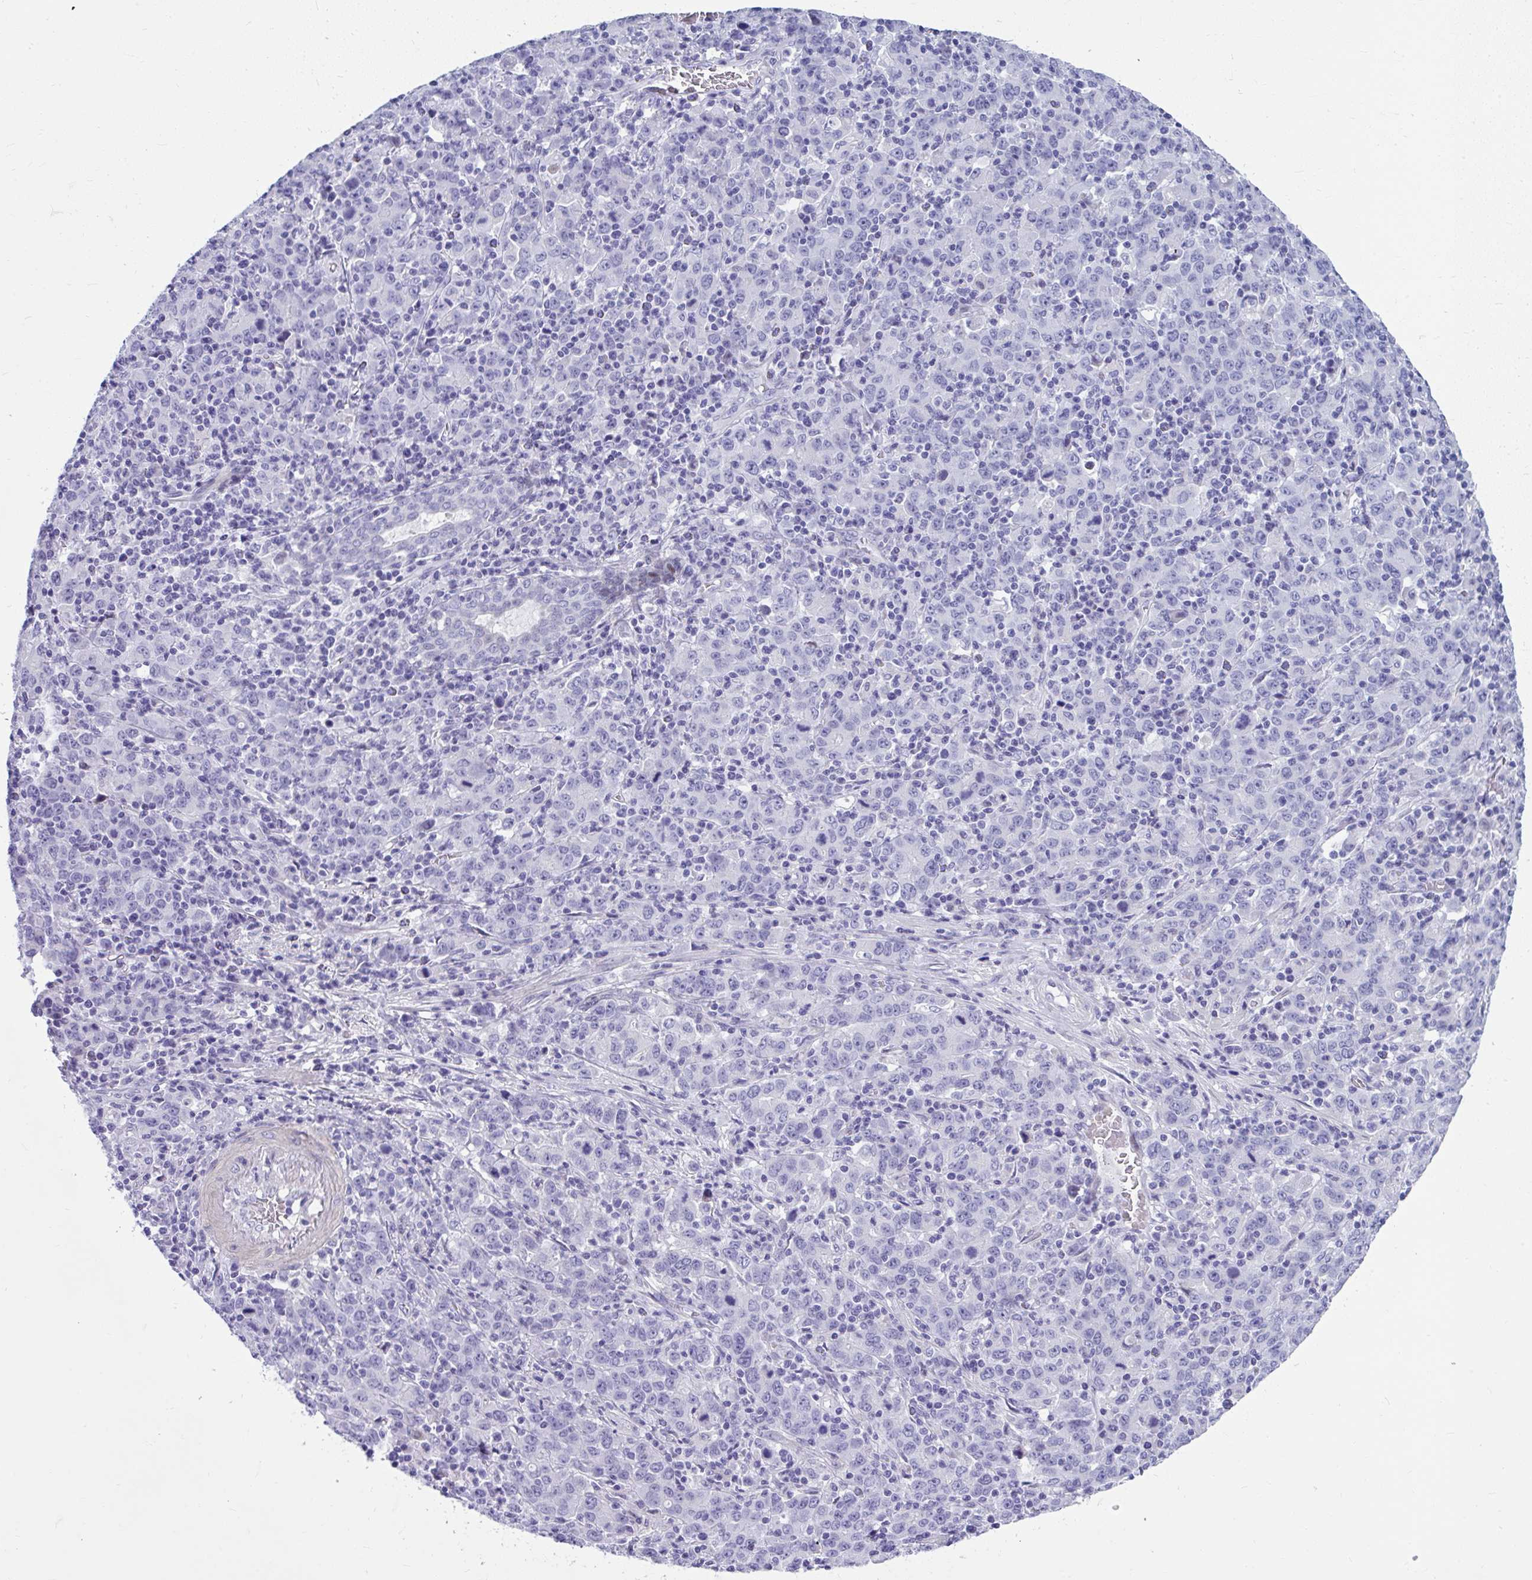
{"staining": {"intensity": "negative", "quantity": "none", "location": "none"}, "tissue": "stomach cancer", "cell_type": "Tumor cells", "image_type": "cancer", "snomed": [{"axis": "morphology", "description": "Adenocarcinoma, NOS"}, {"axis": "topography", "description": "Stomach, upper"}], "caption": "An image of human stomach cancer is negative for staining in tumor cells.", "gene": "ISL1", "patient": {"sex": "male", "age": 69}}